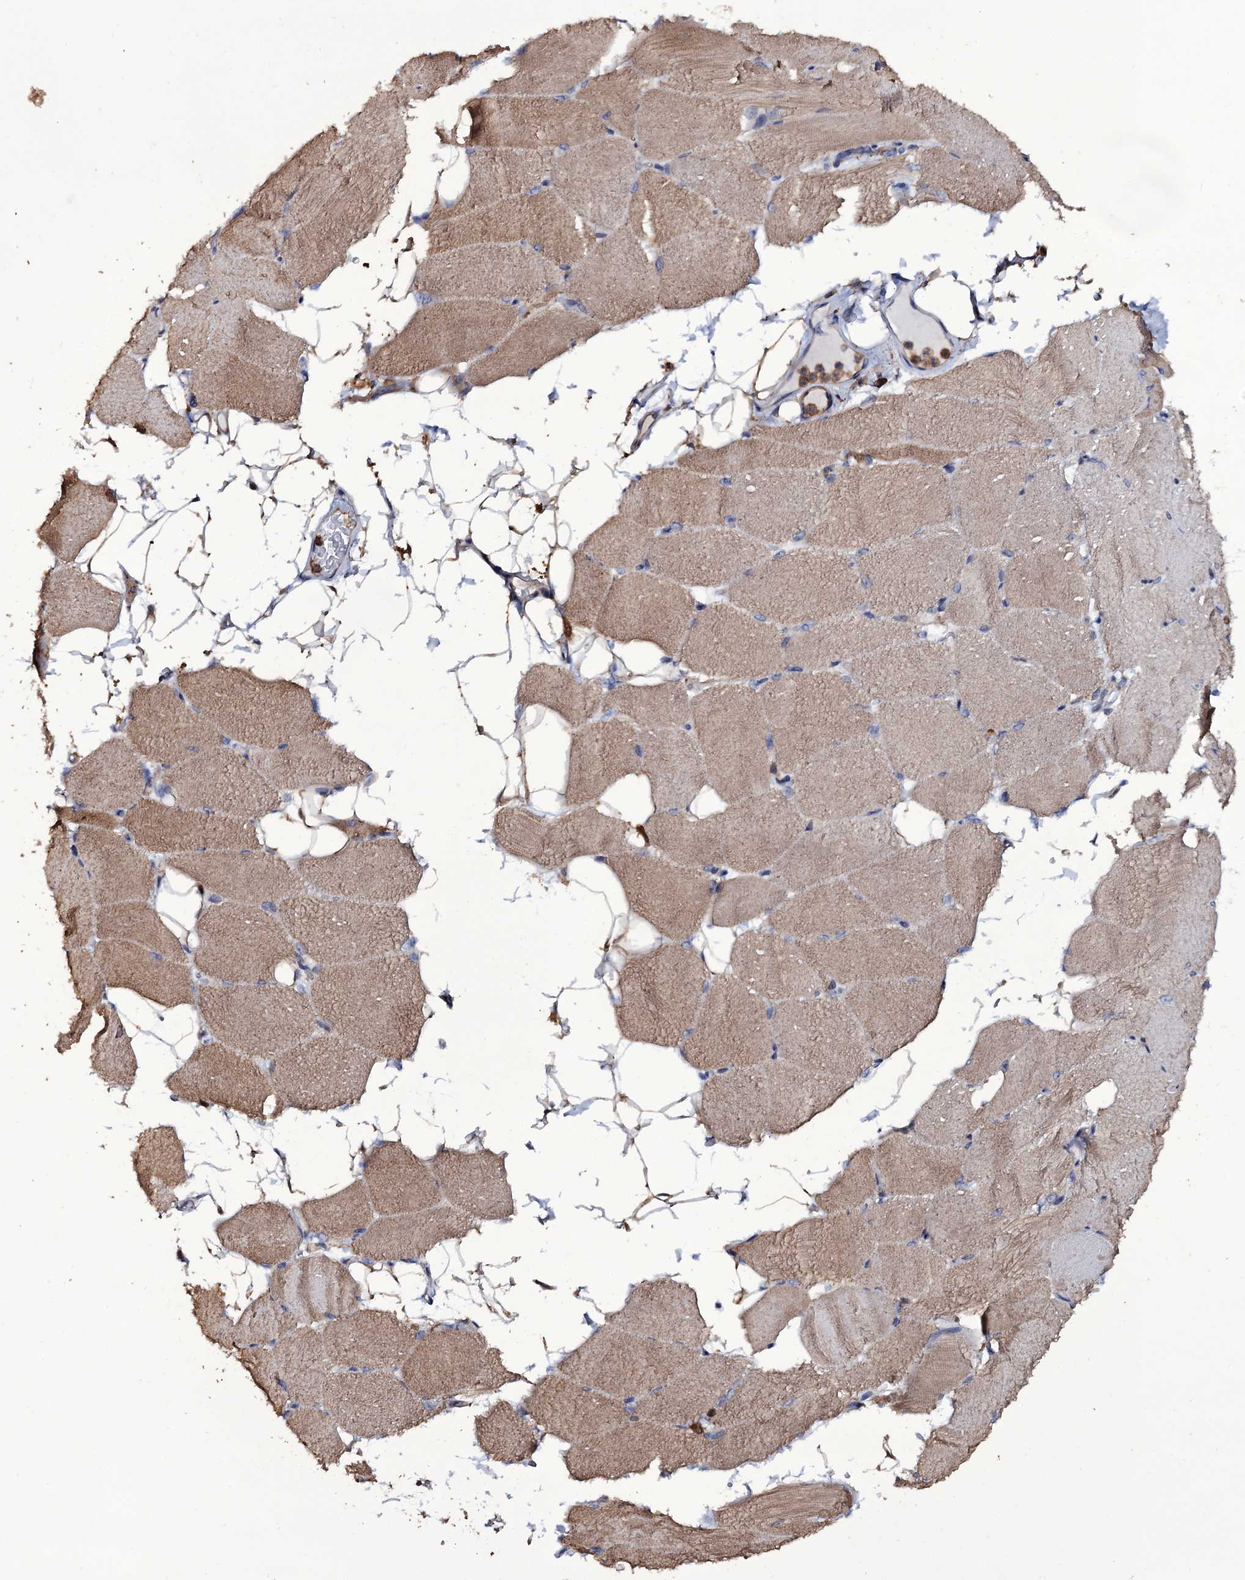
{"staining": {"intensity": "moderate", "quantity": ">75%", "location": "cytoplasmic/membranous"}, "tissue": "skeletal muscle", "cell_type": "Myocytes", "image_type": "normal", "snomed": [{"axis": "morphology", "description": "Normal tissue, NOS"}, {"axis": "topography", "description": "Skeletal muscle"}, {"axis": "topography", "description": "Parathyroid gland"}], "caption": "Brown immunohistochemical staining in benign human skeletal muscle exhibits moderate cytoplasmic/membranous expression in about >75% of myocytes. Ihc stains the protein of interest in brown and the nuclei are stained blue.", "gene": "TTC23", "patient": {"sex": "female", "age": 37}}